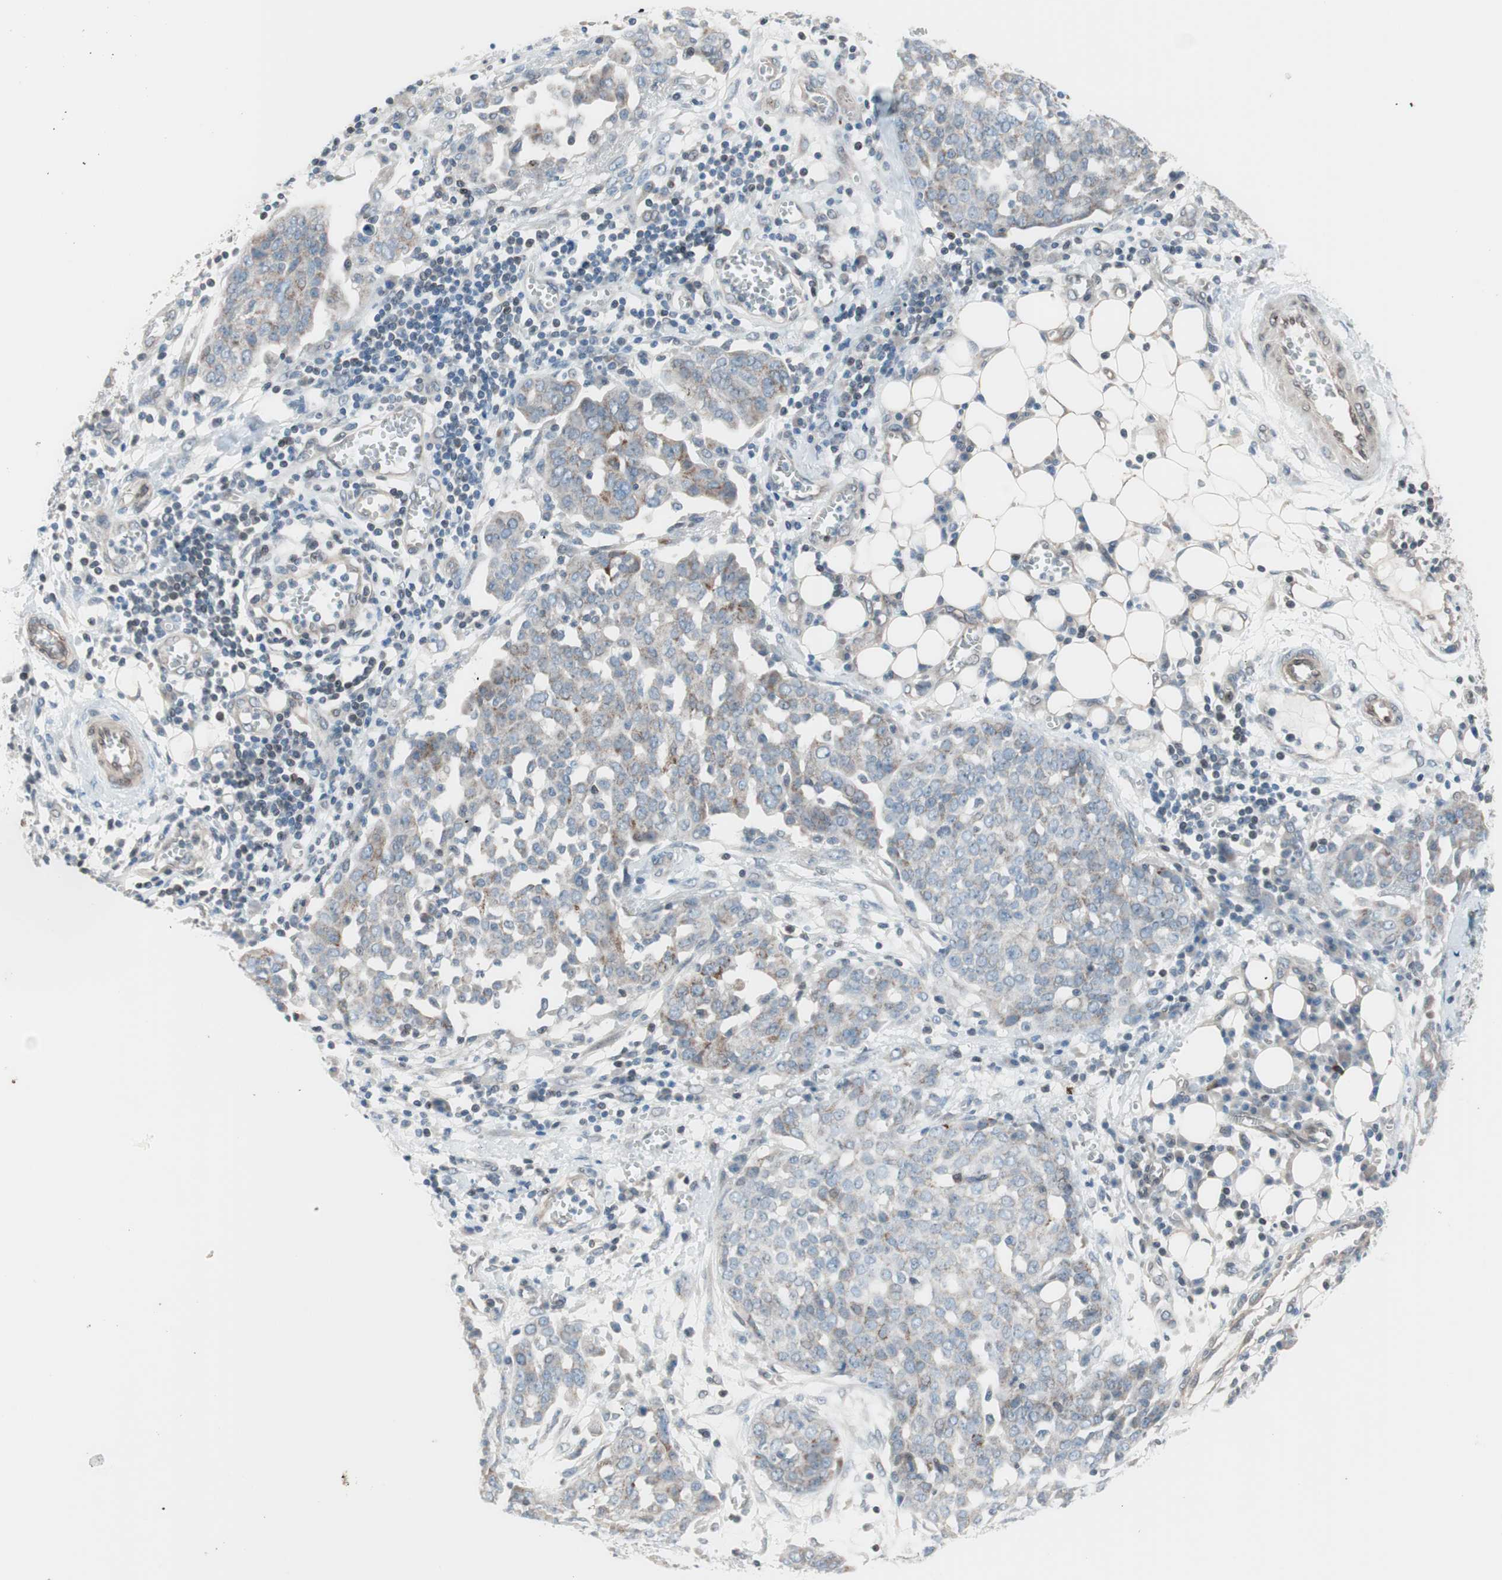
{"staining": {"intensity": "weak", "quantity": "25%-75%", "location": "cytoplasmic/membranous"}, "tissue": "ovarian cancer", "cell_type": "Tumor cells", "image_type": "cancer", "snomed": [{"axis": "morphology", "description": "Cystadenocarcinoma, serous, NOS"}, {"axis": "topography", "description": "Soft tissue"}, {"axis": "topography", "description": "Ovary"}], "caption": "DAB (3,3'-diaminobenzidine) immunohistochemical staining of human ovarian cancer exhibits weak cytoplasmic/membranous protein positivity in approximately 25%-75% of tumor cells.", "gene": "ARNT2", "patient": {"sex": "female", "age": 57}}